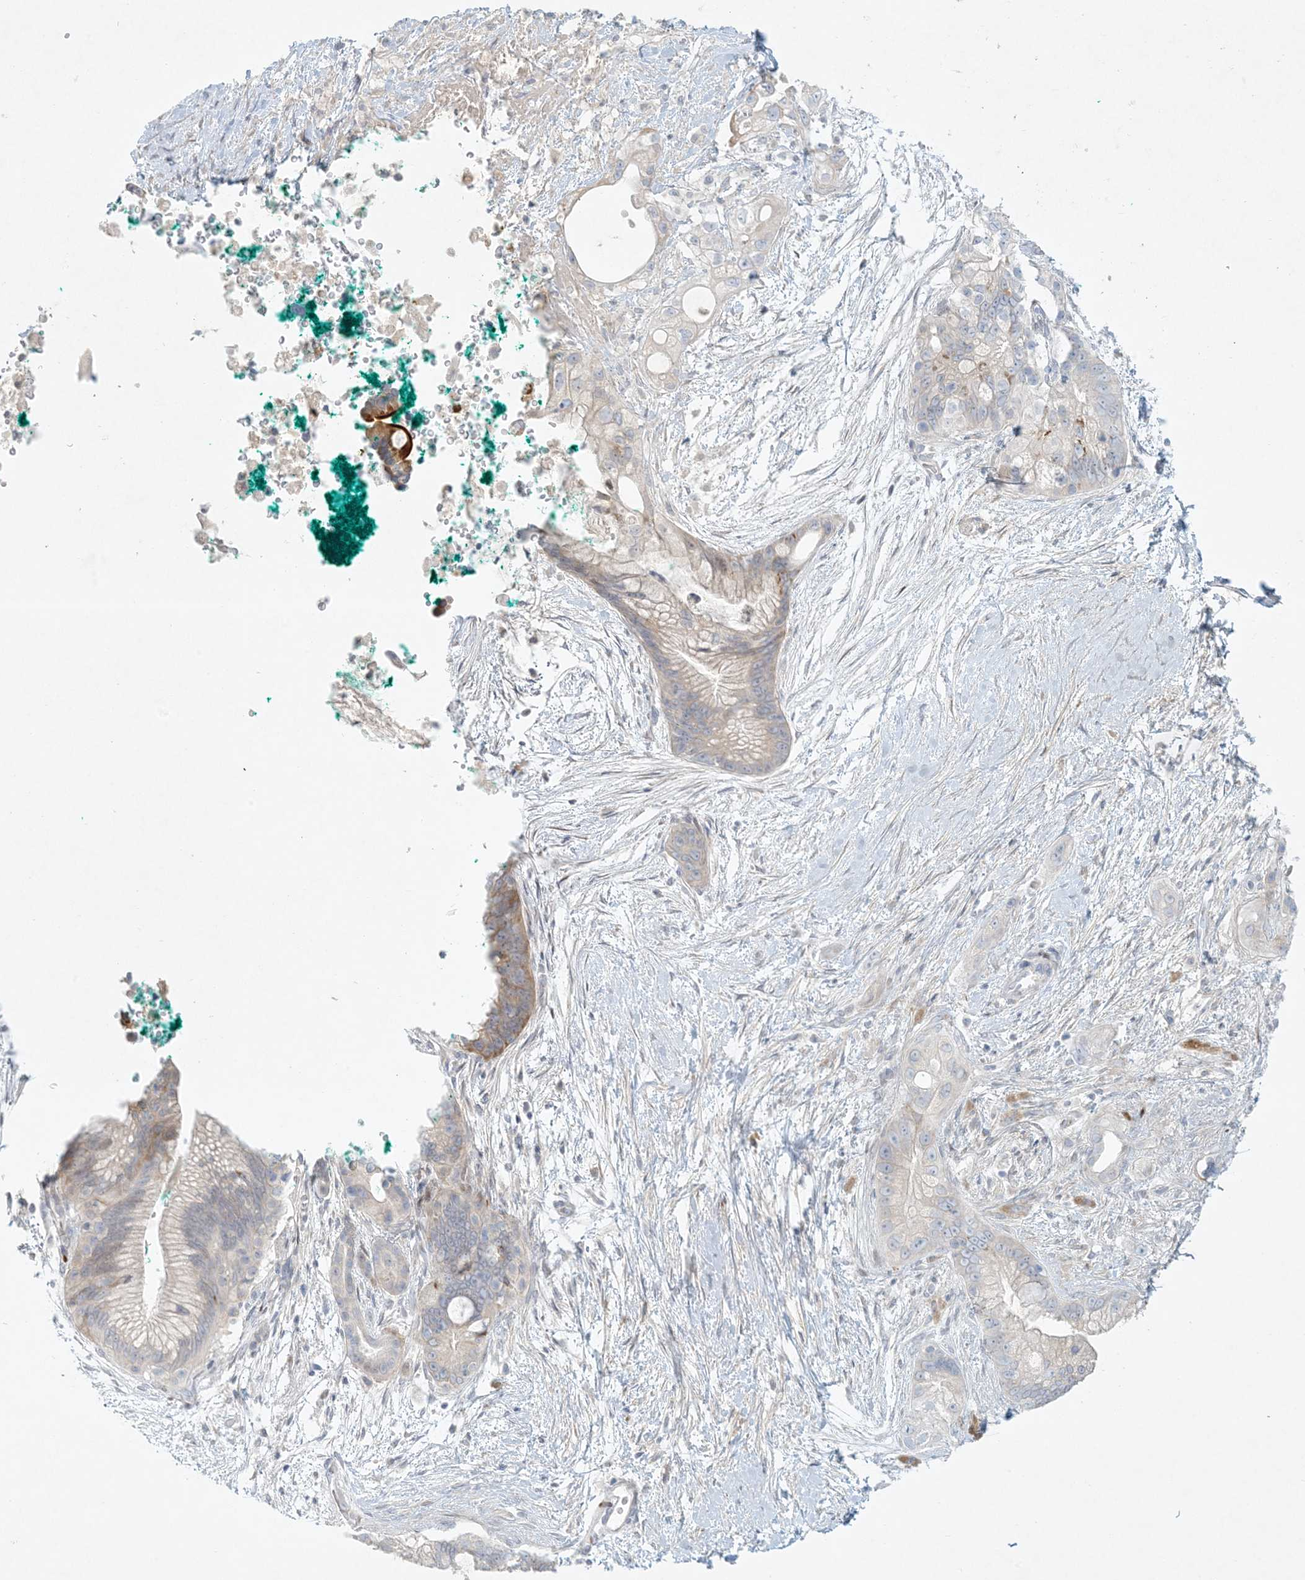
{"staining": {"intensity": "moderate", "quantity": "<25%", "location": "cytoplasmic/membranous"}, "tissue": "pancreatic cancer", "cell_type": "Tumor cells", "image_type": "cancer", "snomed": [{"axis": "morphology", "description": "Adenocarcinoma, NOS"}, {"axis": "topography", "description": "Pancreas"}], "caption": "A histopathology image showing moderate cytoplasmic/membranous positivity in approximately <25% of tumor cells in pancreatic adenocarcinoma, as visualized by brown immunohistochemical staining.", "gene": "ZNF385D", "patient": {"sex": "male", "age": 53}}